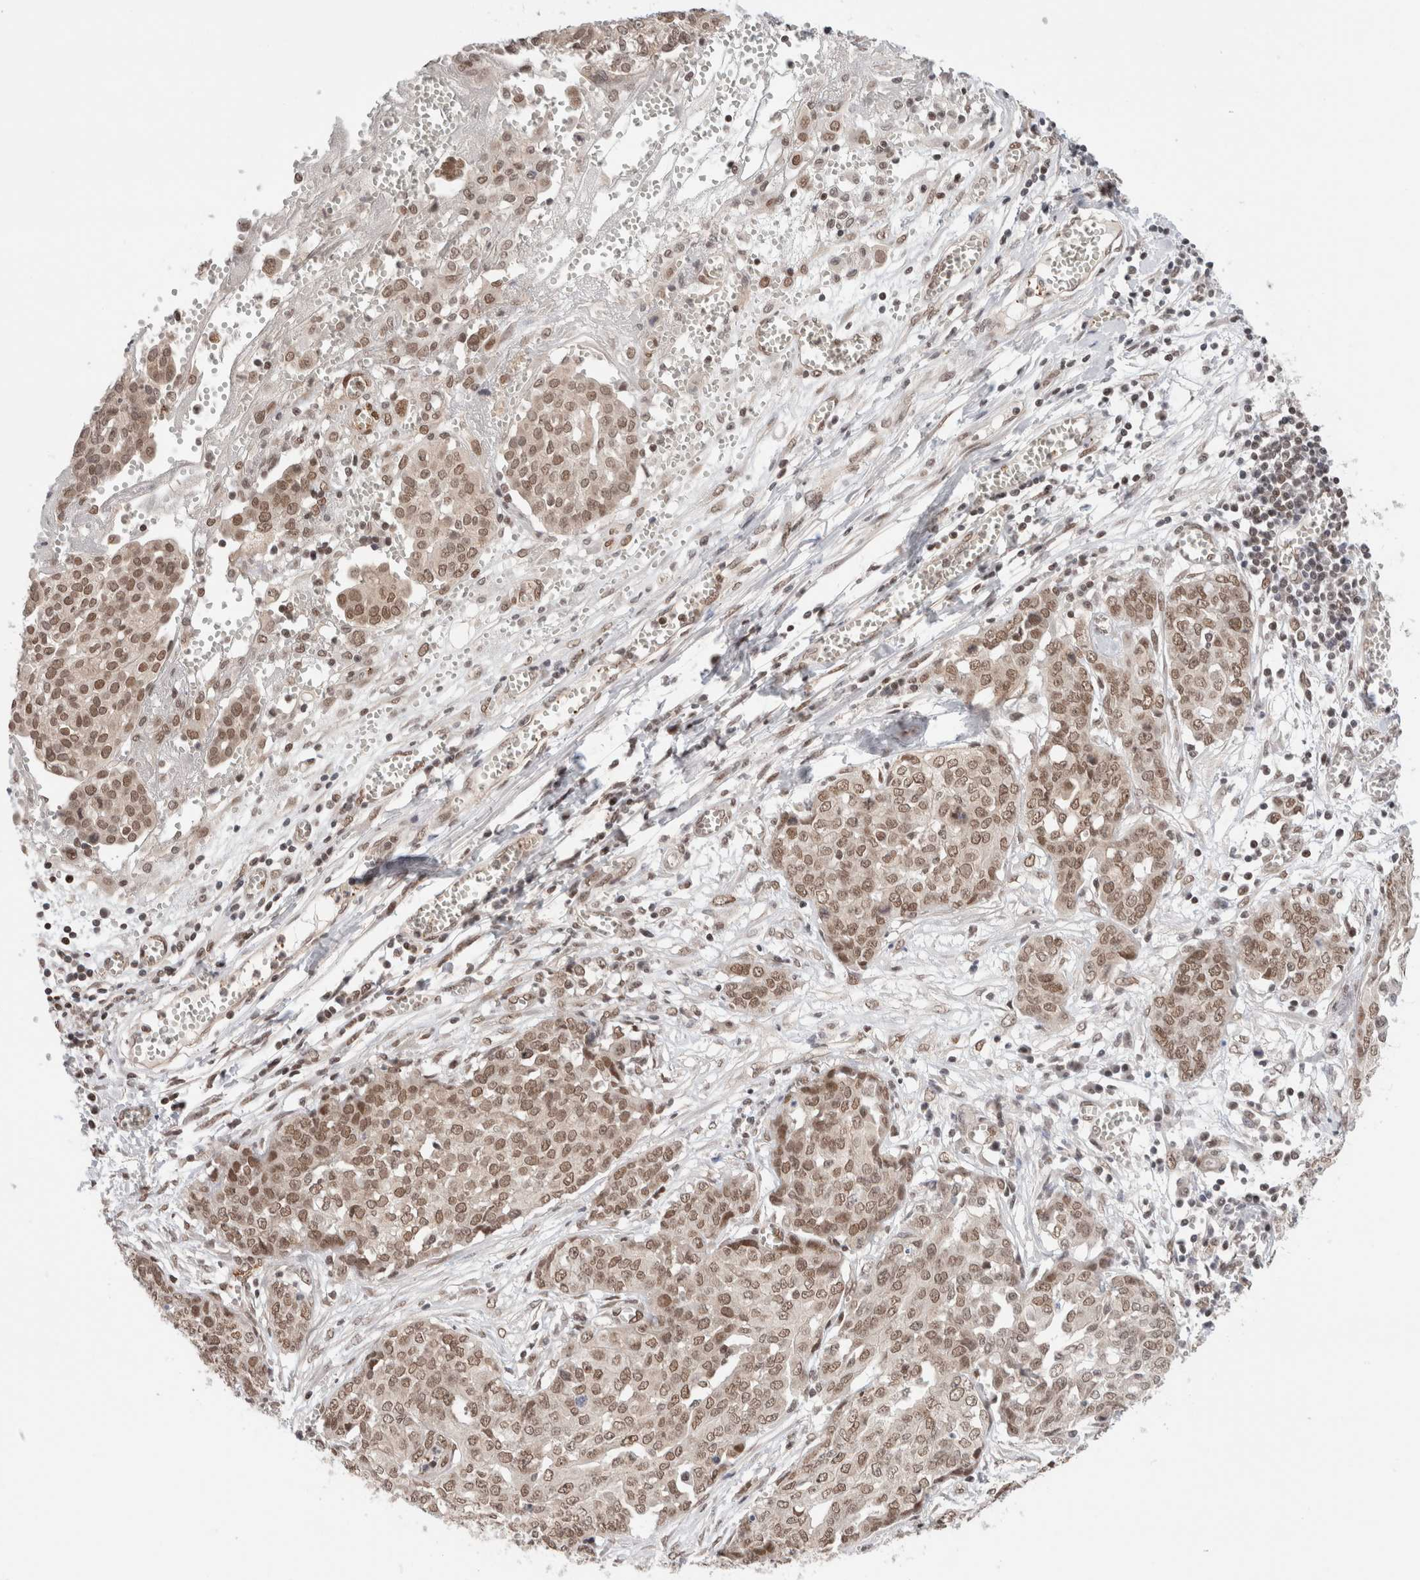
{"staining": {"intensity": "moderate", "quantity": ">75%", "location": "nuclear"}, "tissue": "ovarian cancer", "cell_type": "Tumor cells", "image_type": "cancer", "snomed": [{"axis": "morphology", "description": "Cystadenocarcinoma, serous, NOS"}, {"axis": "topography", "description": "Soft tissue"}, {"axis": "topography", "description": "Ovary"}], "caption": "Immunohistochemistry histopathology image of human ovarian serous cystadenocarcinoma stained for a protein (brown), which displays medium levels of moderate nuclear staining in approximately >75% of tumor cells.", "gene": "GATAD2A", "patient": {"sex": "female", "age": 57}}